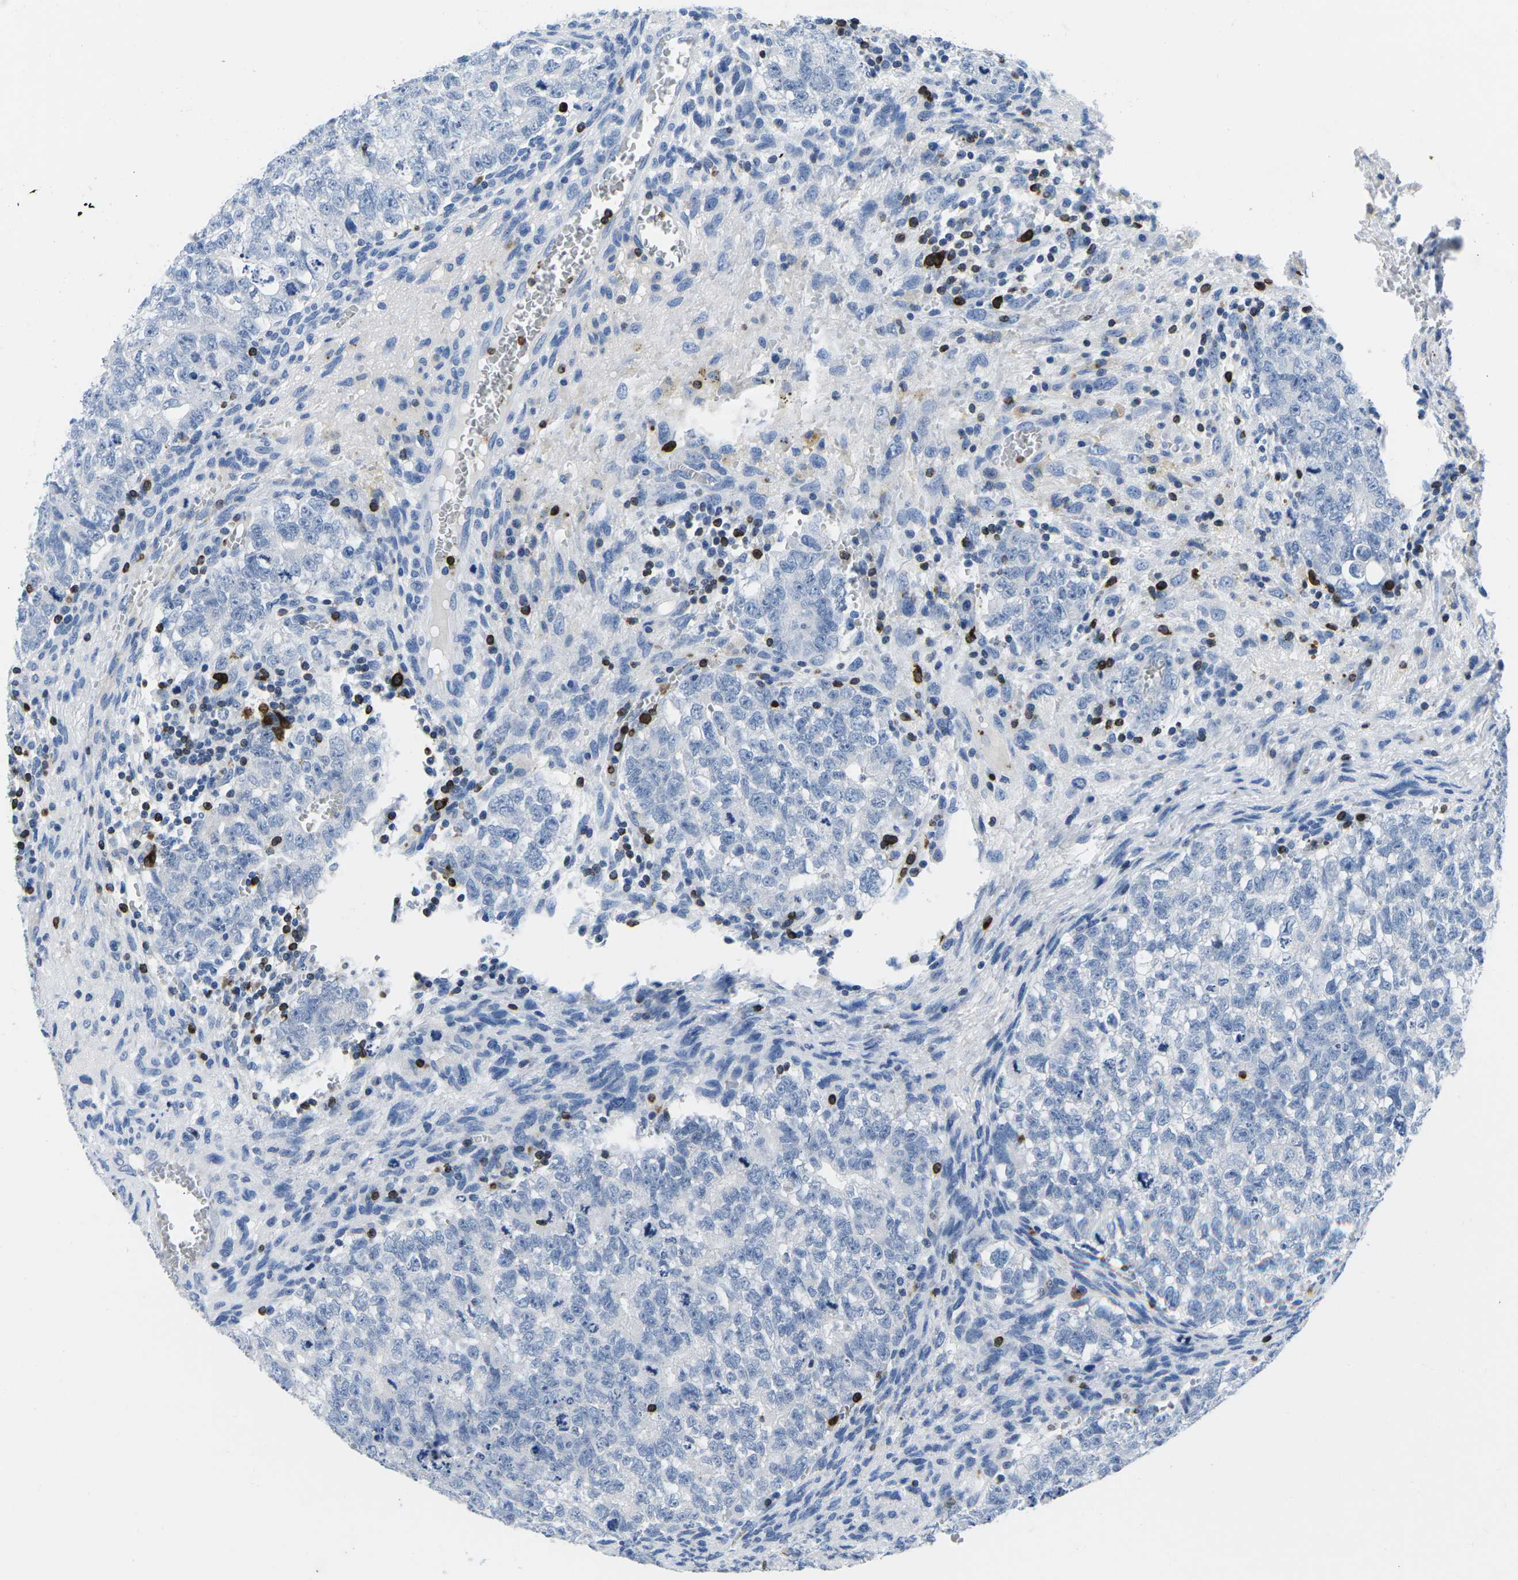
{"staining": {"intensity": "negative", "quantity": "none", "location": "none"}, "tissue": "testis cancer", "cell_type": "Tumor cells", "image_type": "cancer", "snomed": [{"axis": "morphology", "description": "Seminoma, NOS"}, {"axis": "morphology", "description": "Carcinoma, Embryonal, NOS"}, {"axis": "topography", "description": "Testis"}], "caption": "A high-resolution histopathology image shows immunohistochemistry staining of testis cancer (embryonal carcinoma), which exhibits no significant positivity in tumor cells.", "gene": "CTSW", "patient": {"sex": "male", "age": 38}}